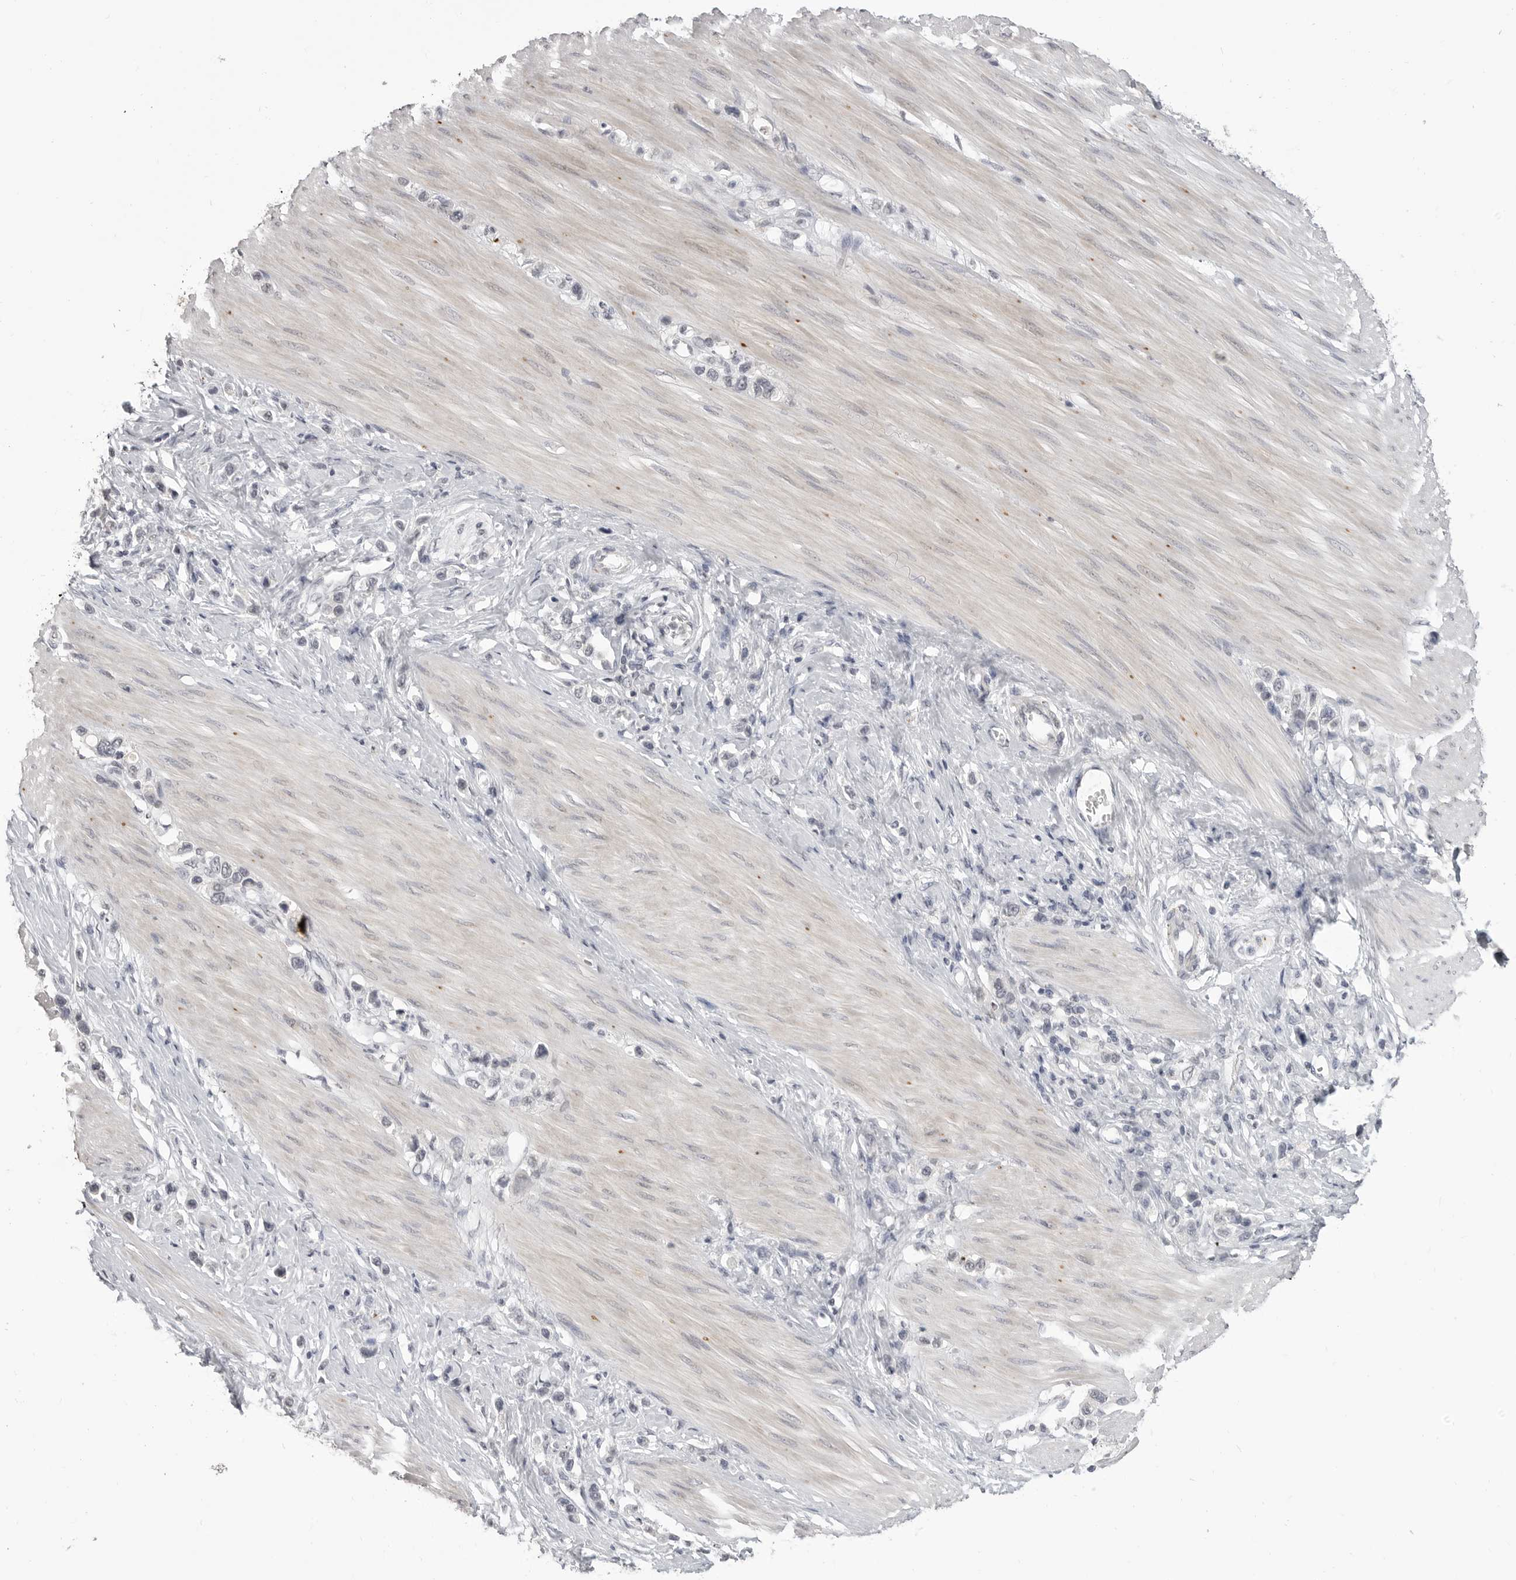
{"staining": {"intensity": "negative", "quantity": "none", "location": "none"}, "tissue": "stomach cancer", "cell_type": "Tumor cells", "image_type": "cancer", "snomed": [{"axis": "morphology", "description": "Adenocarcinoma, NOS"}, {"axis": "topography", "description": "Stomach"}], "caption": "There is no significant positivity in tumor cells of stomach cancer. (DAB immunohistochemistry (IHC) visualized using brightfield microscopy, high magnification).", "gene": "PRSS1", "patient": {"sex": "female", "age": 65}}